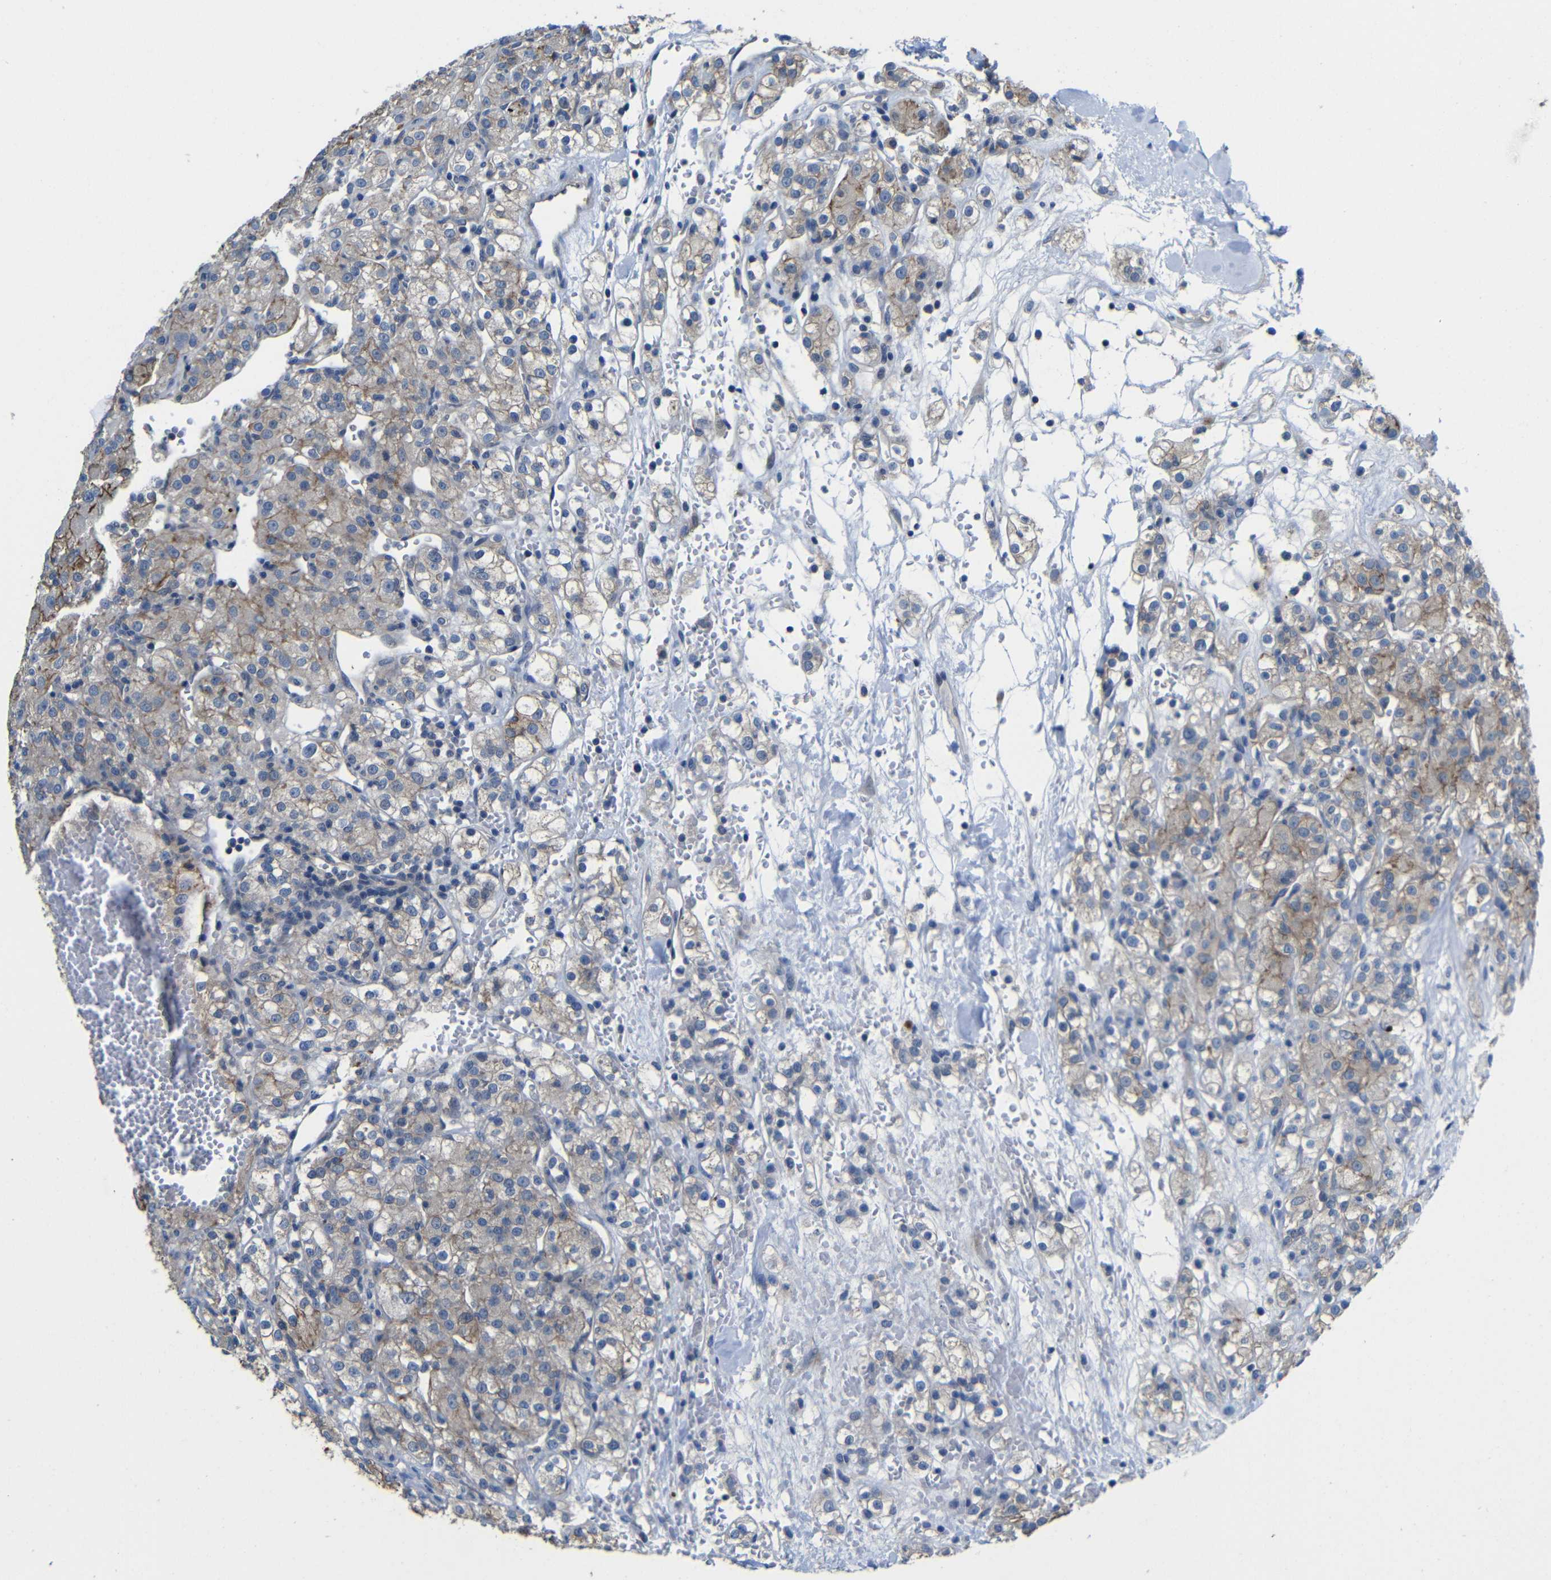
{"staining": {"intensity": "weak", "quantity": "25%-75%", "location": "cytoplasmic/membranous"}, "tissue": "renal cancer", "cell_type": "Tumor cells", "image_type": "cancer", "snomed": [{"axis": "morphology", "description": "Normal tissue, NOS"}, {"axis": "morphology", "description": "Adenocarcinoma, NOS"}, {"axis": "topography", "description": "Kidney"}], "caption": "Approximately 25%-75% of tumor cells in renal cancer show weak cytoplasmic/membranous protein positivity as visualized by brown immunohistochemical staining.", "gene": "ZNF90", "patient": {"sex": "male", "age": 61}}